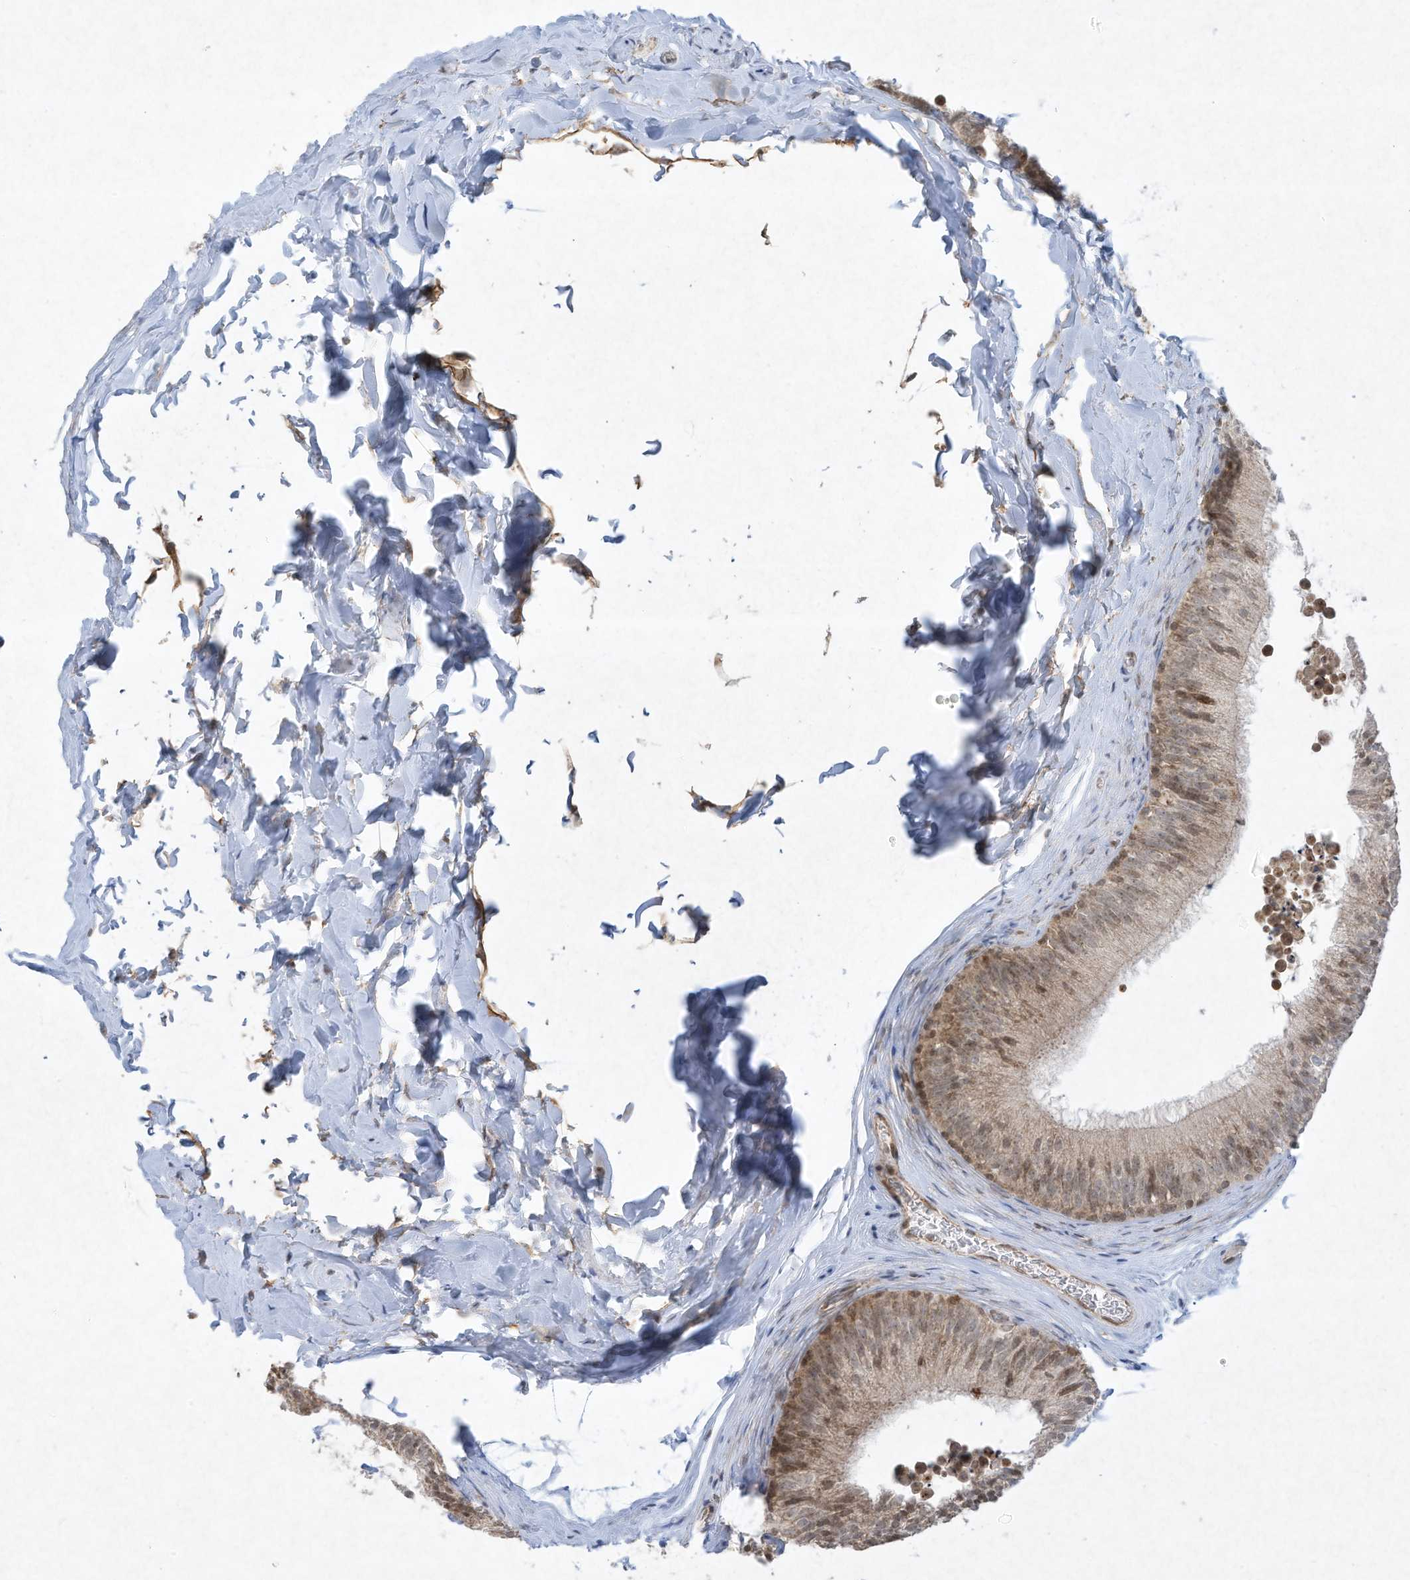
{"staining": {"intensity": "moderate", "quantity": "25%-75%", "location": "cytoplasmic/membranous,nuclear"}, "tissue": "epididymis", "cell_type": "Glandular cells", "image_type": "normal", "snomed": [{"axis": "morphology", "description": "Normal tissue, NOS"}, {"axis": "topography", "description": "Epididymis"}], "caption": "Brown immunohistochemical staining in normal epididymis exhibits moderate cytoplasmic/membranous,nuclear positivity in approximately 25%-75% of glandular cells.", "gene": "CHRNA4", "patient": {"sex": "male", "age": 29}}